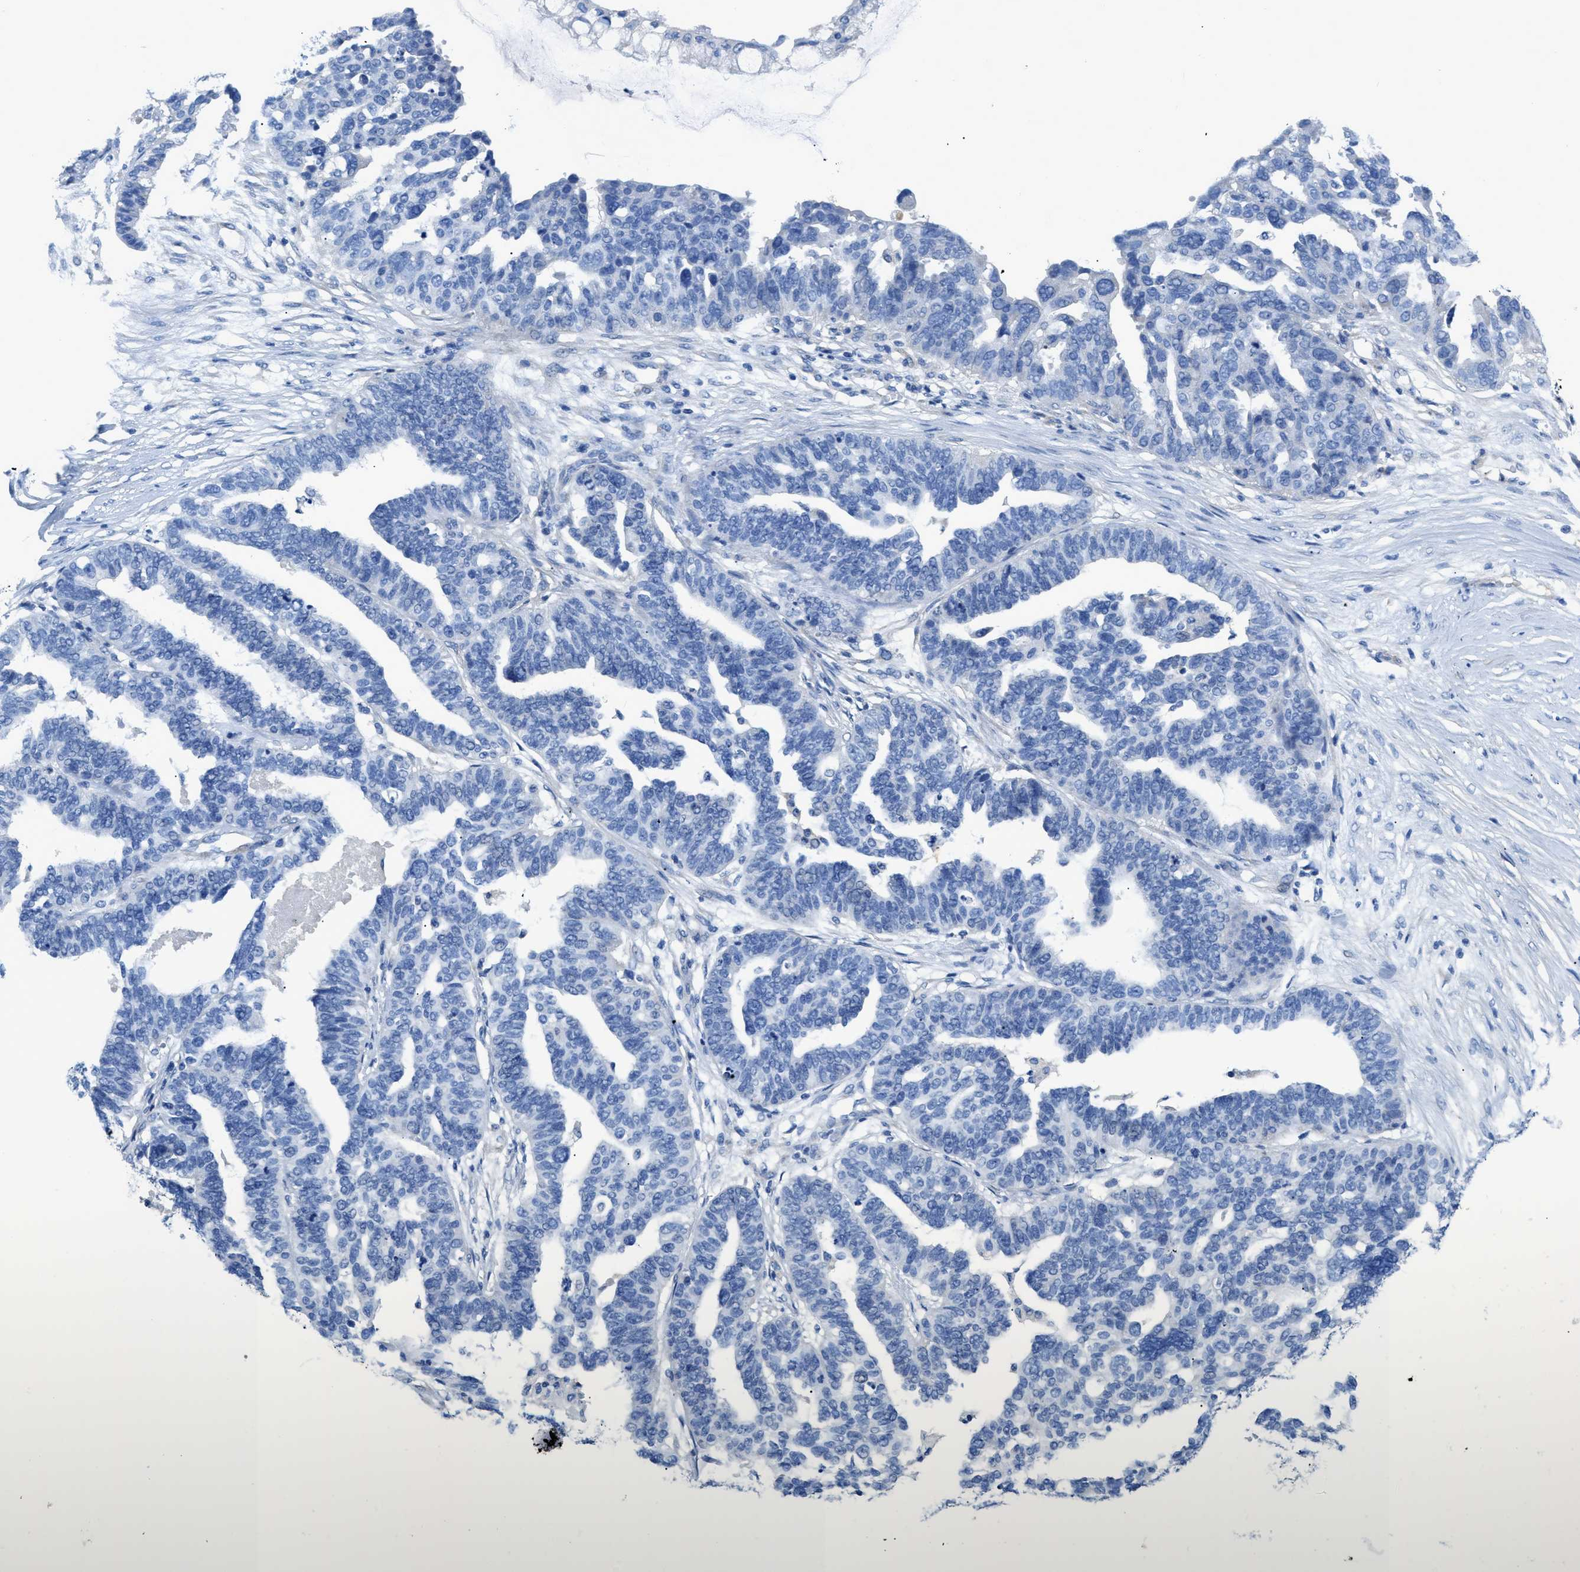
{"staining": {"intensity": "negative", "quantity": "none", "location": "none"}, "tissue": "ovarian cancer", "cell_type": "Tumor cells", "image_type": "cancer", "snomed": [{"axis": "morphology", "description": "Cystadenocarcinoma, serous, NOS"}, {"axis": "topography", "description": "Ovary"}], "caption": "Tumor cells show no significant staining in ovarian cancer (serous cystadenocarcinoma). Brightfield microscopy of IHC stained with DAB (brown) and hematoxylin (blue), captured at high magnification.", "gene": "ITPR1", "patient": {"sex": "female", "age": 59}}